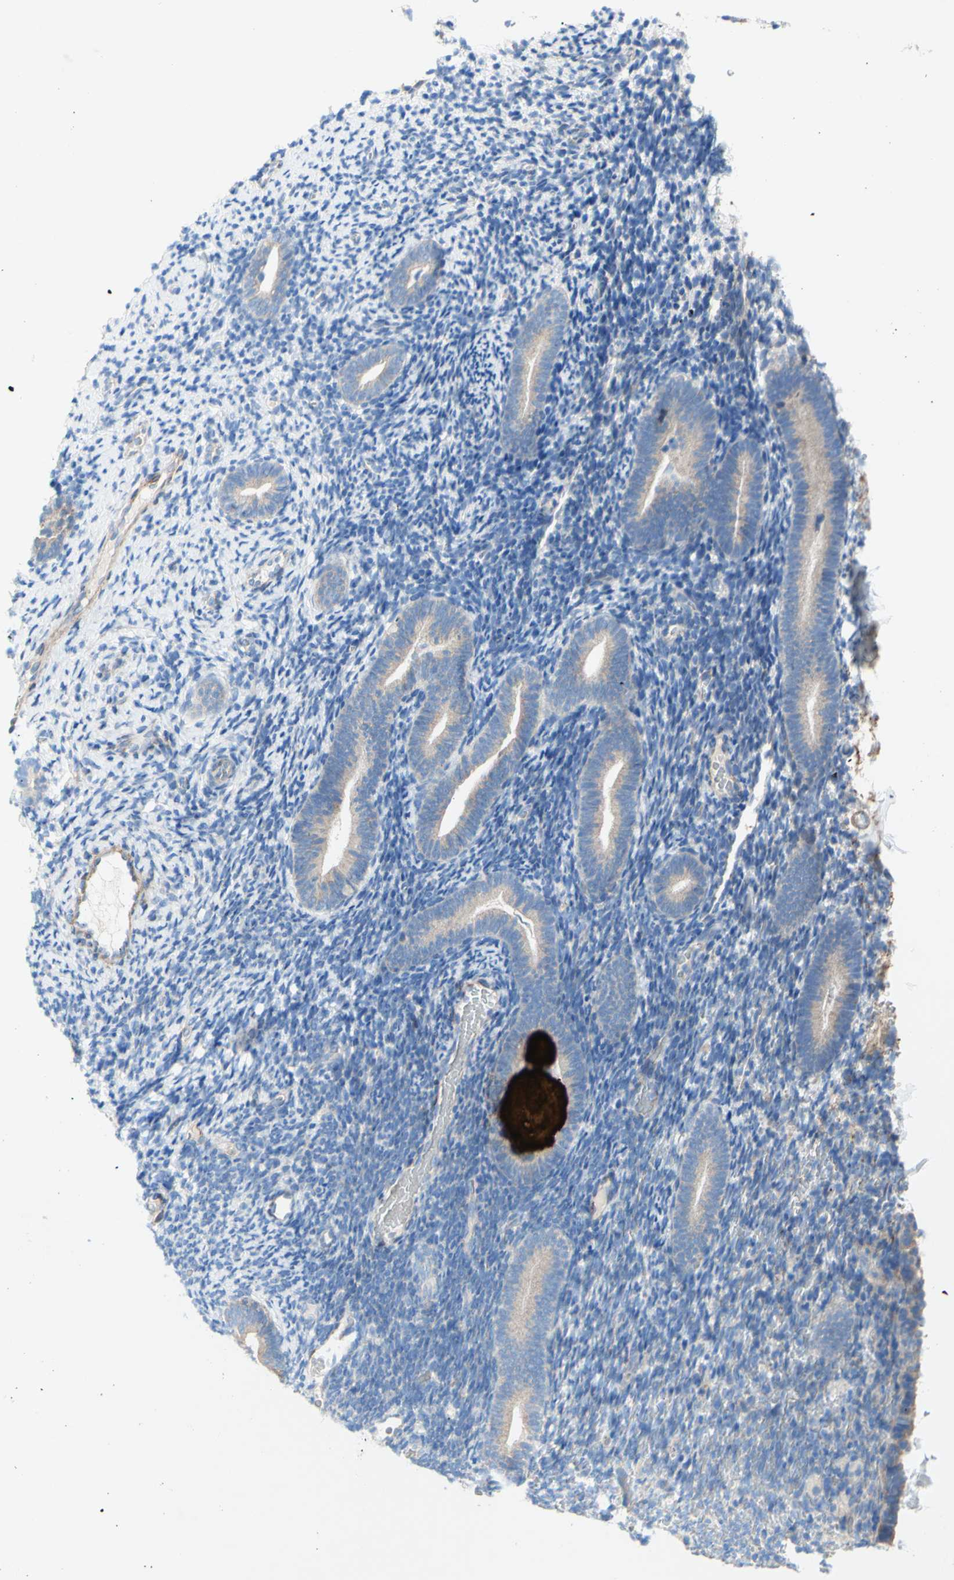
{"staining": {"intensity": "negative", "quantity": "none", "location": "none"}, "tissue": "endometrium", "cell_type": "Cells in endometrial stroma", "image_type": "normal", "snomed": [{"axis": "morphology", "description": "Normal tissue, NOS"}, {"axis": "topography", "description": "Endometrium"}], "caption": "This is a photomicrograph of immunohistochemistry (IHC) staining of normal endometrium, which shows no positivity in cells in endometrial stroma. (IHC, brightfield microscopy, high magnification).", "gene": "TMIGD2", "patient": {"sex": "female", "age": 51}}